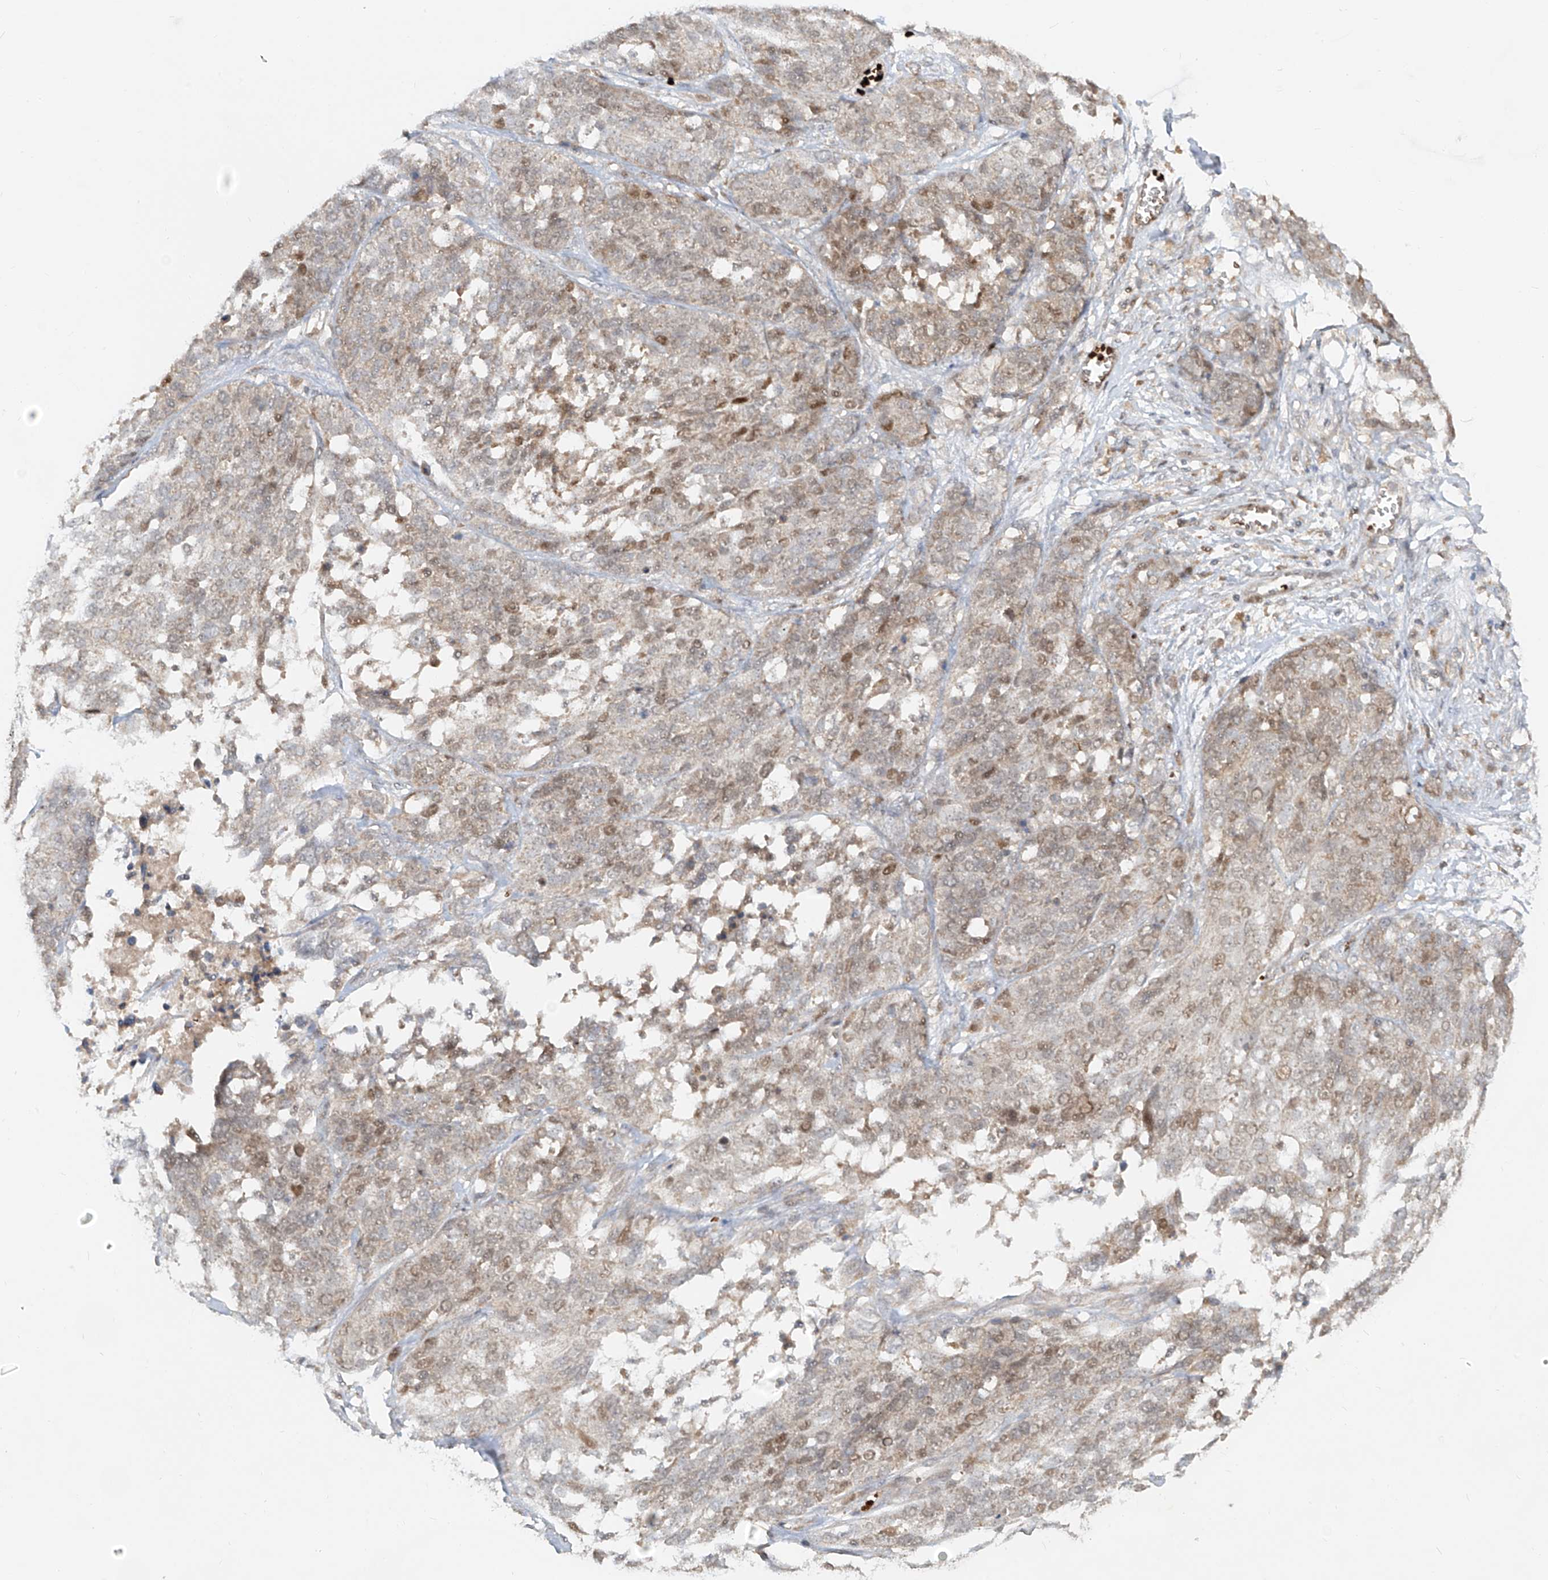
{"staining": {"intensity": "moderate", "quantity": "25%-75%", "location": "cytoplasmic/membranous,nuclear"}, "tissue": "ovarian cancer", "cell_type": "Tumor cells", "image_type": "cancer", "snomed": [{"axis": "morphology", "description": "Cystadenocarcinoma, serous, NOS"}, {"axis": "topography", "description": "Ovary"}], "caption": "Immunohistochemical staining of human ovarian cancer reveals medium levels of moderate cytoplasmic/membranous and nuclear protein expression in approximately 25%-75% of tumor cells. The staining was performed using DAB (3,3'-diaminobenzidine), with brown indicating positive protein expression. Nuclei are stained blue with hematoxylin.", "gene": "FGD2", "patient": {"sex": "female", "age": 44}}